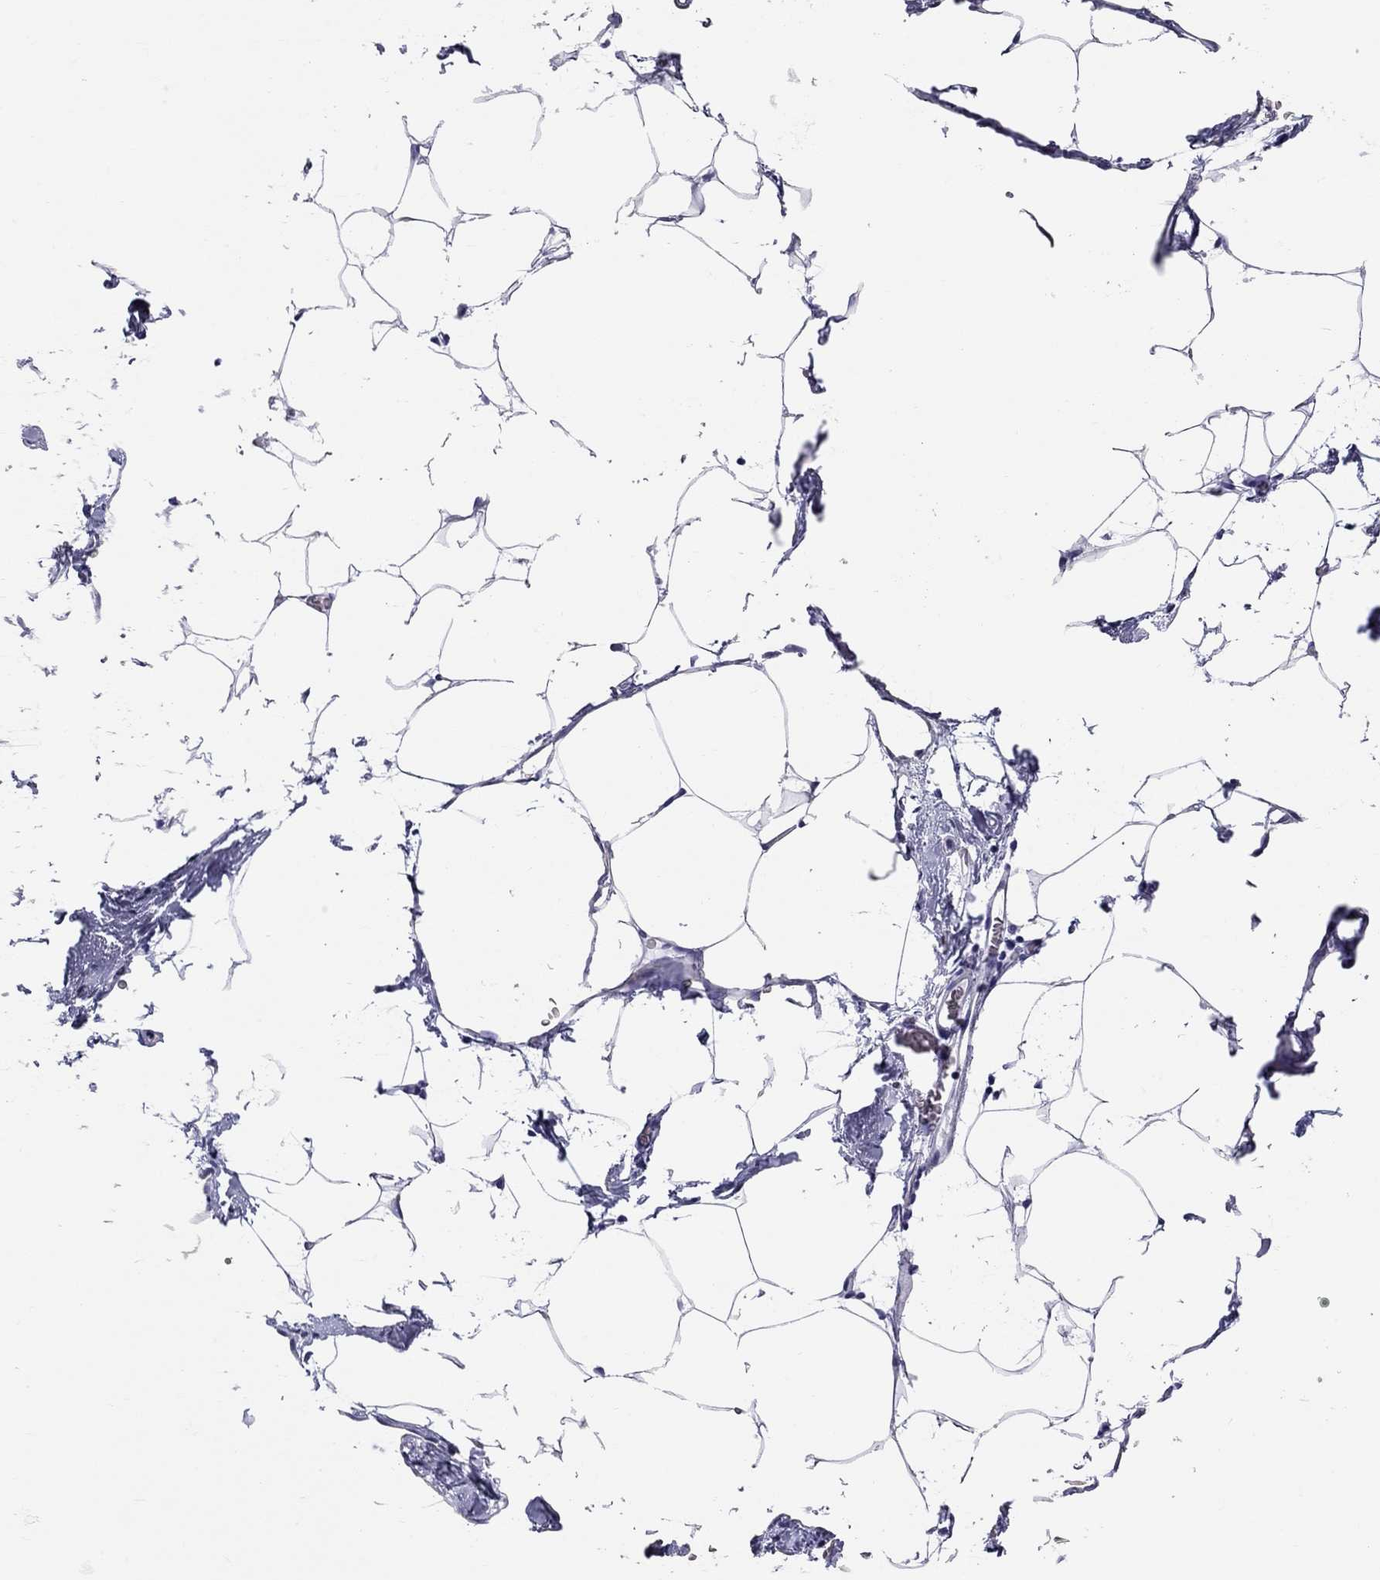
{"staining": {"intensity": "negative", "quantity": "none", "location": "none"}, "tissue": "adipose tissue", "cell_type": "Adipocytes", "image_type": "normal", "snomed": [{"axis": "morphology", "description": "Normal tissue, NOS"}, {"axis": "topography", "description": "Adipose tissue"}], "caption": "Adipocytes show no significant protein staining in unremarkable adipose tissue. Nuclei are stained in blue.", "gene": "SLC46A2", "patient": {"sex": "male", "age": 57}}